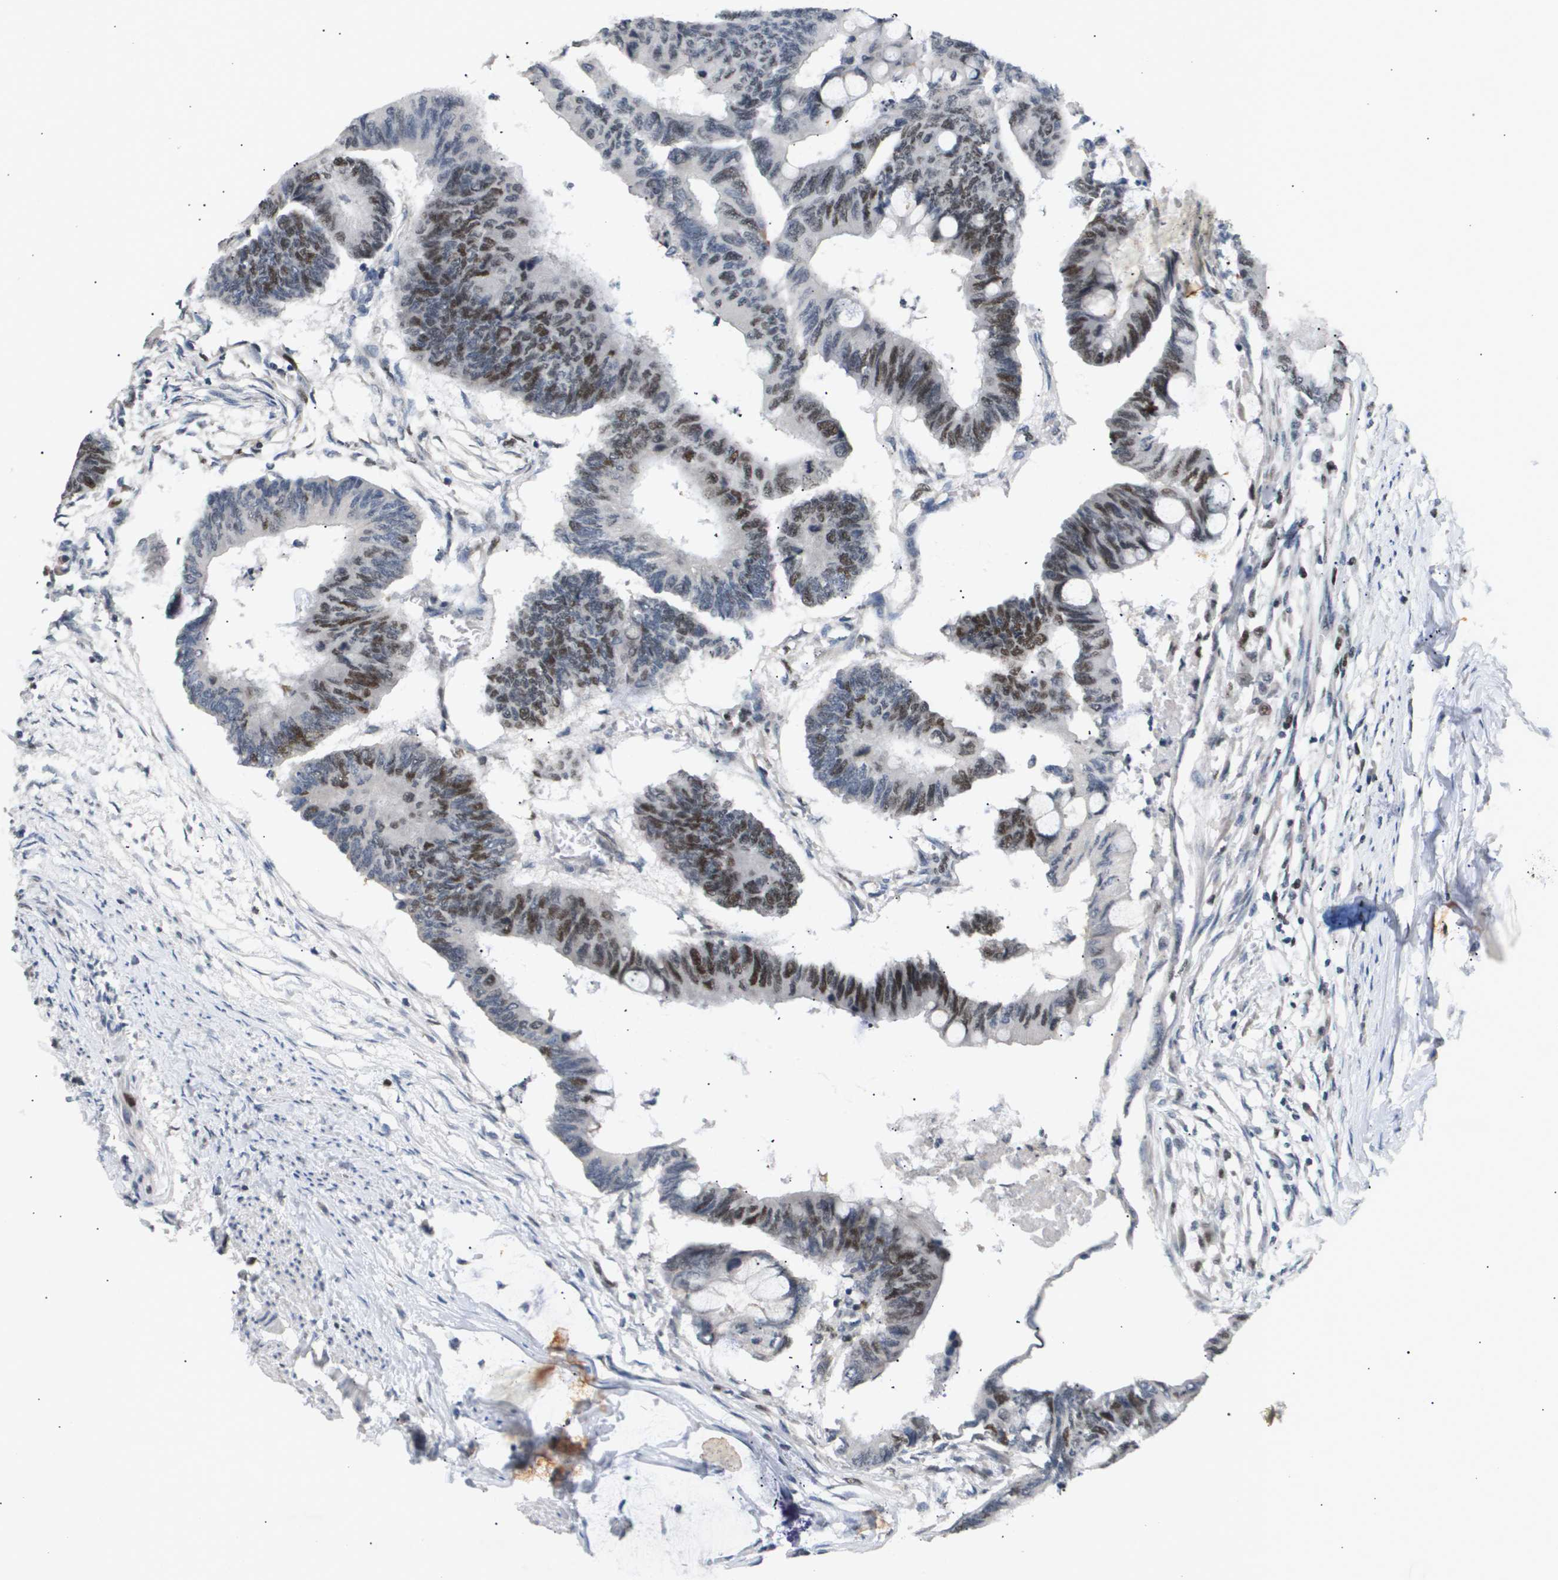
{"staining": {"intensity": "moderate", "quantity": "25%-75%", "location": "nuclear"}, "tissue": "colorectal cancer", "cell_type": "Tumor cells", "image_type": "cancer", "snomed": [{"axis": "morphology", "description": "Normal tissue, NOS"}, {"axis": "morphology", "description": "Adenocarcinoma, NOS"}, {"axis": "topography", "description": "Rectum"}, {"axis": "topography", "description": "Peripheral nerve tissue"}], "caption": "Immunohistochemical staining of colorectal adenocarcinoma displays moderate nuclear protein positivity in about 25%-75% of tumor cells. (Brightfield microscopy of DAB IHC at high magnification).", "gene": "ANAPC2", "patient": {"sex": "male", "age": 92}}